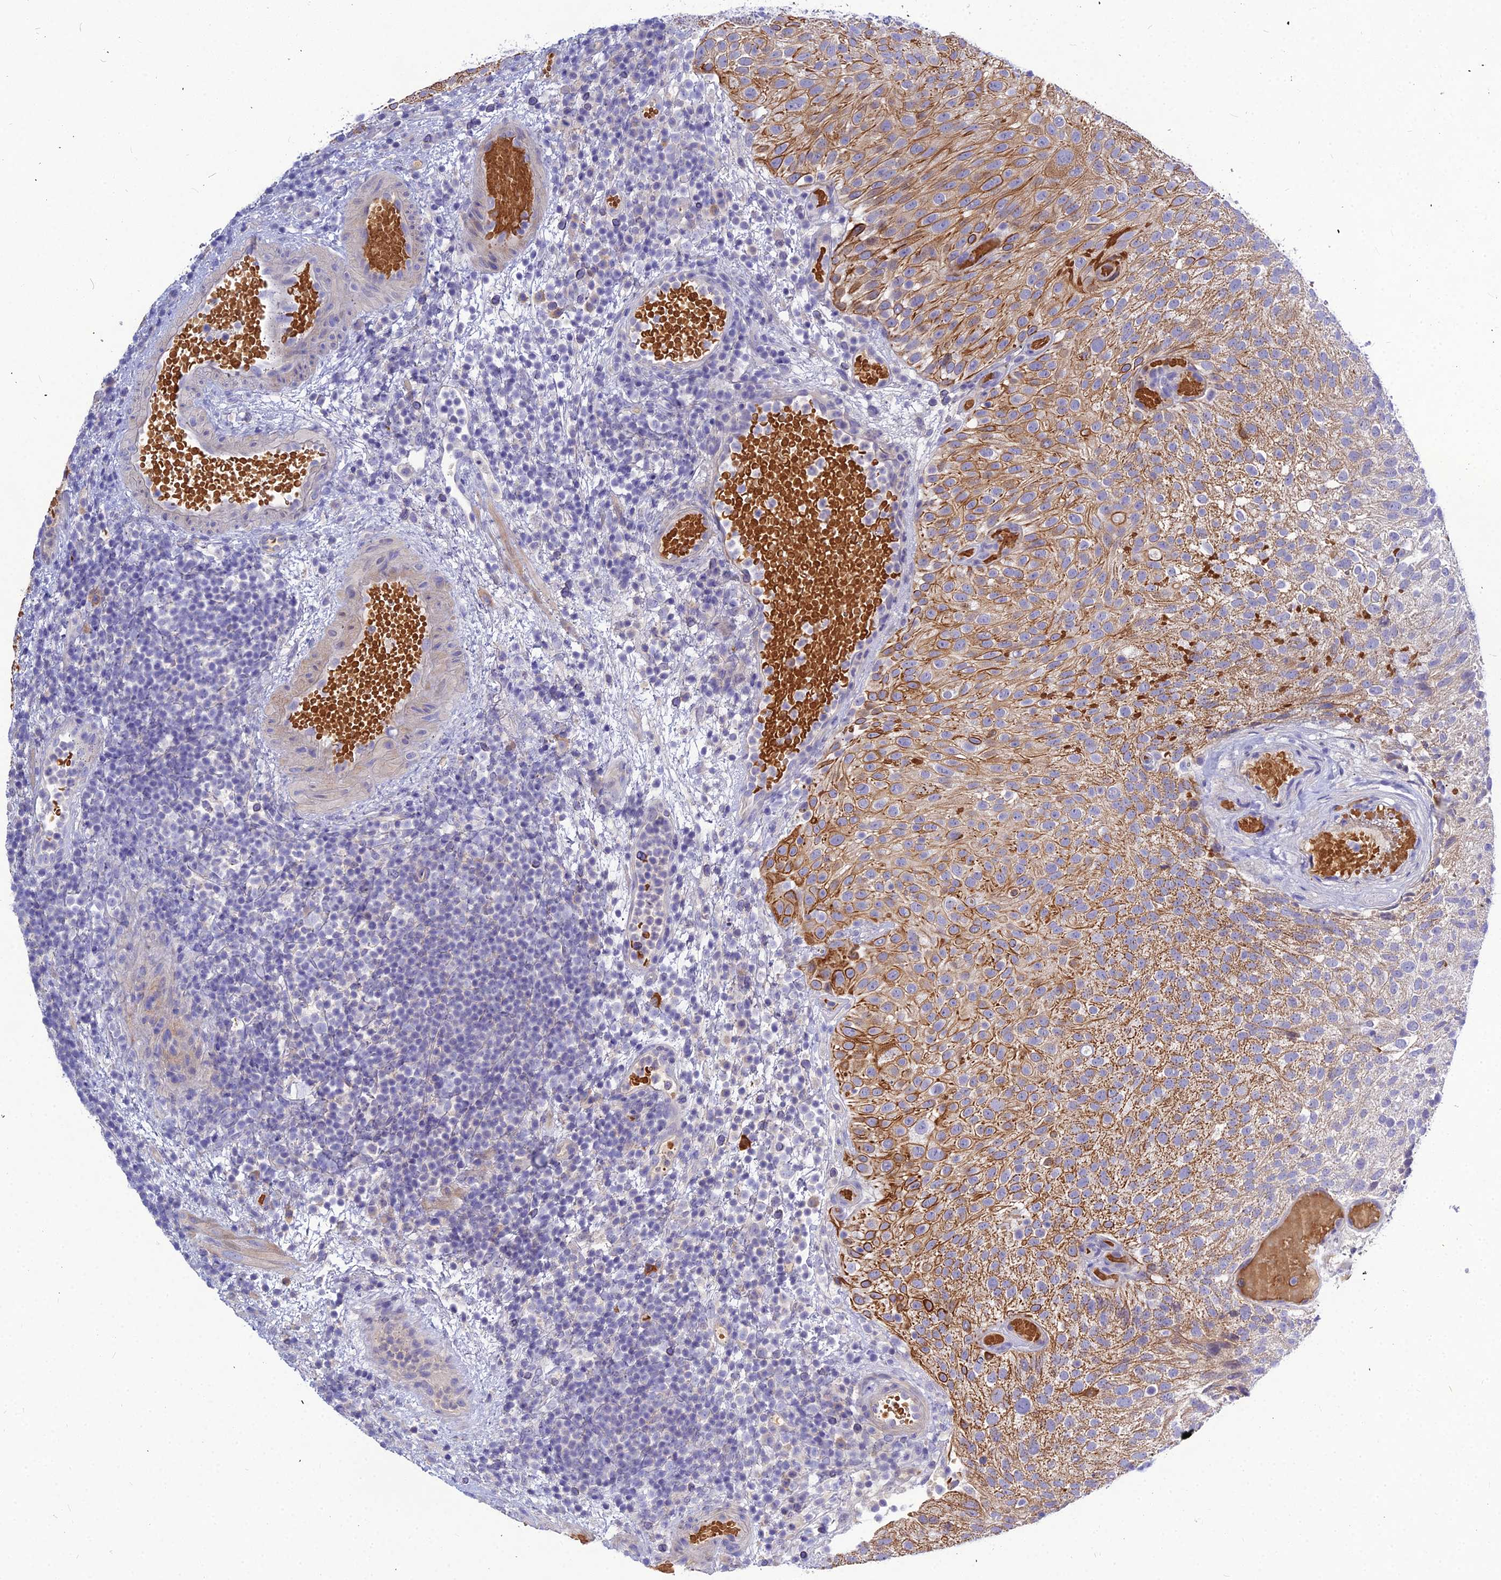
{"staining": {"intensity": "strong", "quantity": "25%-75%", "location": "cytoplasmic/membranous"}, "tissue": "urothelial cancer", "cell_type": "Tumor cells", "image_type": "cancer", "snomed": [{"axis": "morphology", "description": "Urothelial carcinoma, Low grade"}, {"axis": "topography", "description": "Urinary bladder"}], "caption": "This histopathology image reveals IHC staining of urothelial cancer, with high strong cytoplasmic/membranous expression in about 25%-75% of tumor cells.", "gene": "DMRTA1", "patient": {"sex": "male", "age": 78}}